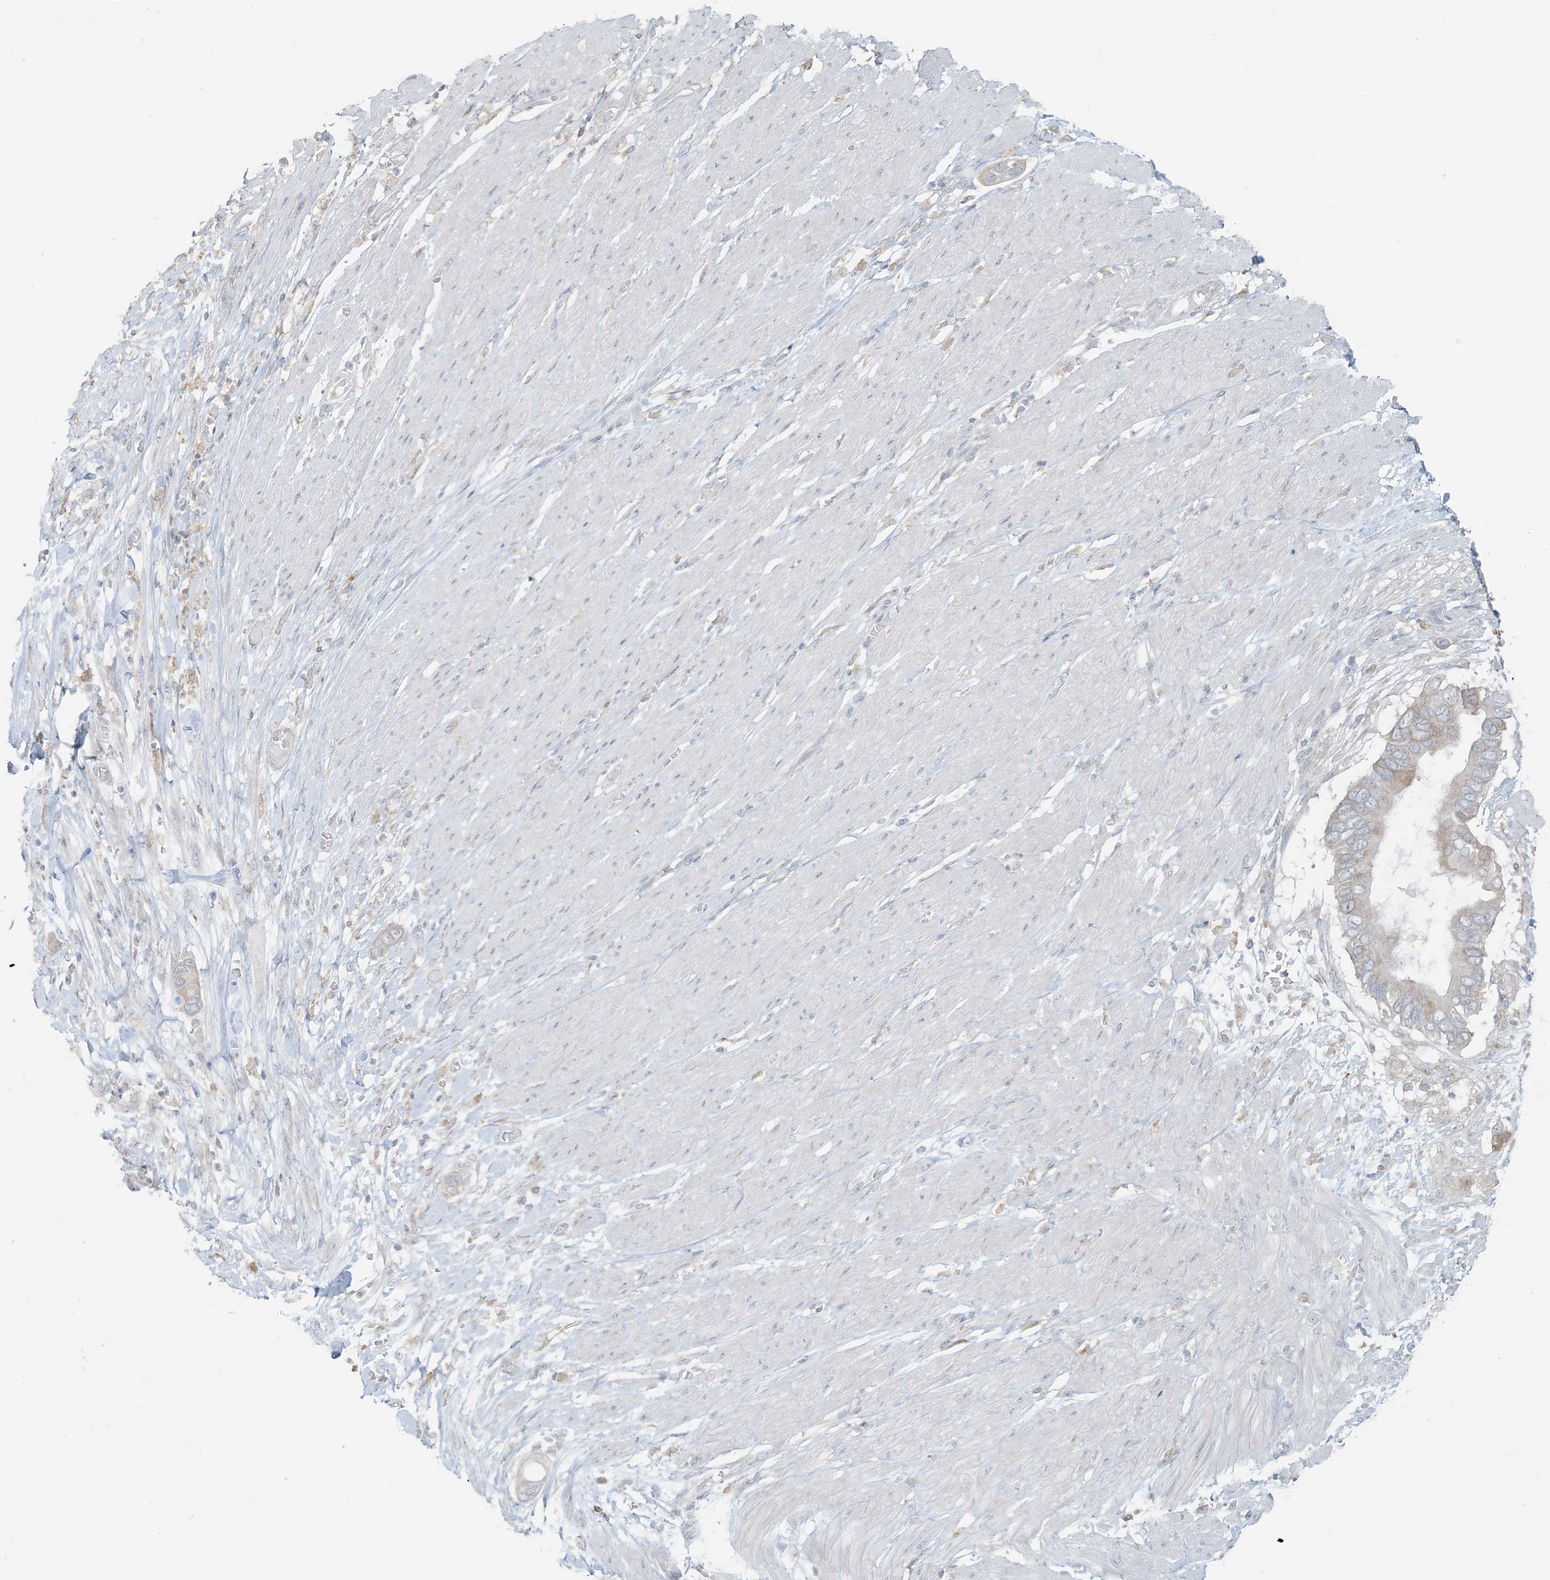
{"staining": {"intensity": "weak", "quantity": "<25%", "location": "cytoplasmic/membranous"}, "tissue": "pancreatic cancer", "cell_type": "Tumor cells", "image_type": "cancer", "snomed": [{"axis": "morphology", "description": "Adenocarcinoma, NOS"}, {"axis": "topography", "description": "Pancreas"}], "caption": "This is an immunohistochemistry (IHC) photomicrograph of human pancreatic adenocarcinoma. There is no staining in tumor cells.", "gene": "EEFSEC", "patient": {"sex": "male", "age": 68}}